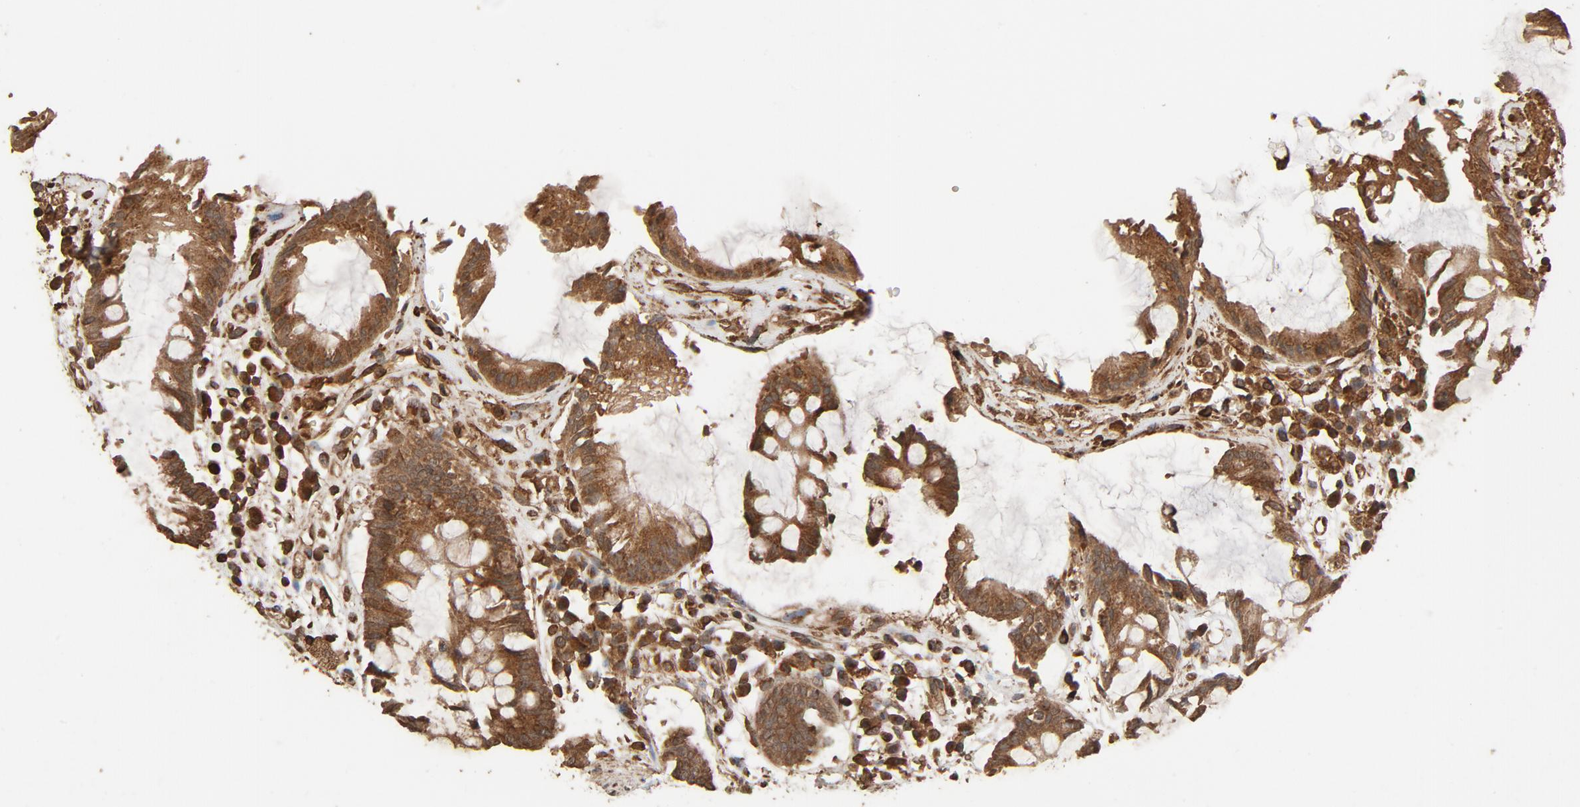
{"staining": {"intensity": "moderate", "quantity": ">75%", "location": "cytoplasmic/membranous"}, "tissue": "rectum", "cell_type": "Glandular cells", "image_type": "normal", "snomed": [{"axis": "morphology", "description": "Normal tissue, NOS"}, {"axis": "topography", "description": "Rectum"}], "caption": "Immunohistochemistry (IHC) staining of benign rectum, which reveals medium levels of moderate cytoplasmic/membranous expression in about >75% of glandular cells indicating moderate cytoplasmic/membranous protein positivity. The staining was performed using DAB (brown) for protein detection and nuclei were counterstained in hematoxylin (blue).", "gene": "RPS6KA6", "patient": {"sex": "female", "age": 46}}